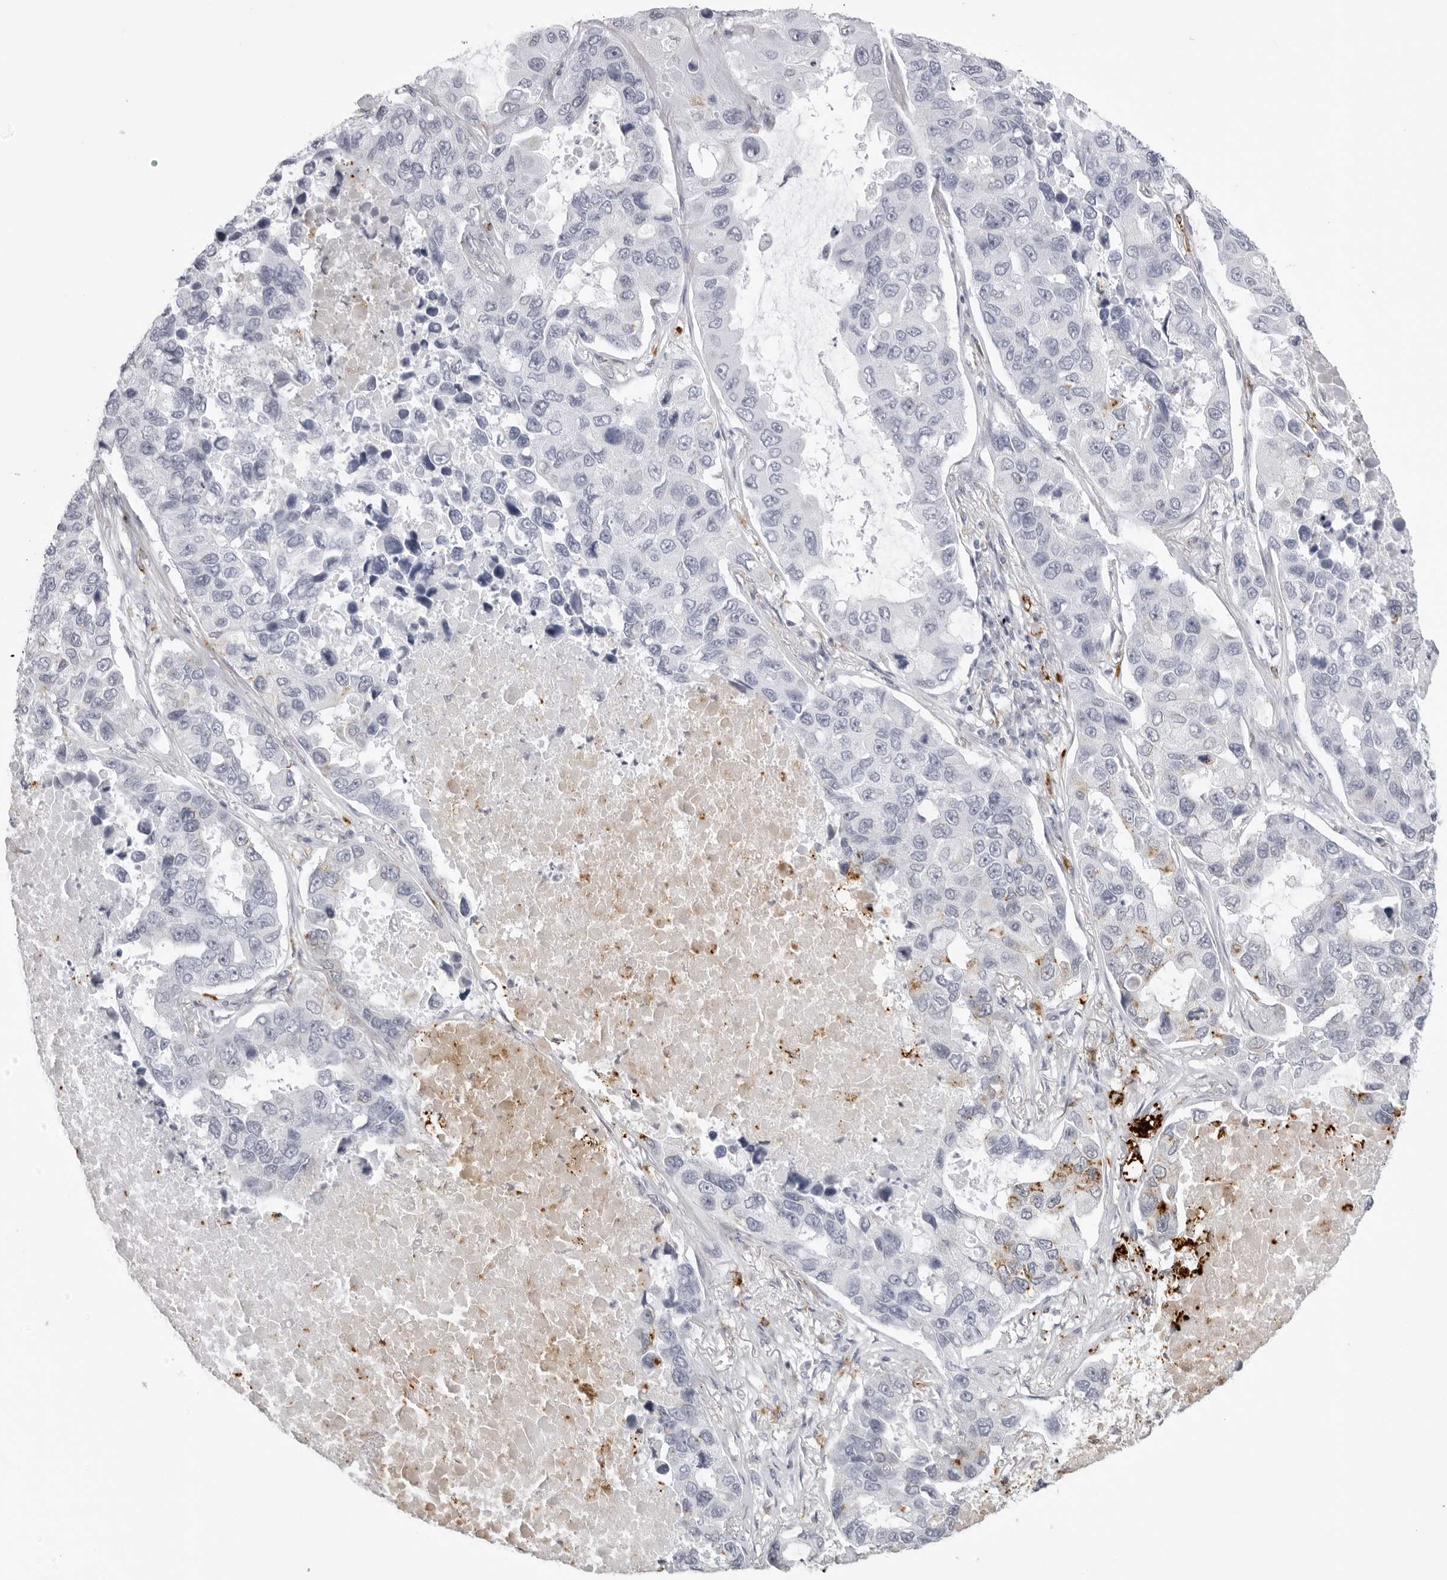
{"staining": {"intensity": "negative", "quantity": "none", "location": "none"}, "tissue": "lung cancer", "cell_type": "Tumor cells", "image_type": "cancer", "snomed": [{"axis": "morphology", "description": "Adenocarcinoma, NOS"}, {"axis": "topography", "description": "Lung"}], "caption": "Immunohistochemical staining of adenocarcinoma (lung) exhibits no significant staining in tumor cells.", "gene": "IL25", "patient": {"sex": "male", "age": 64}}